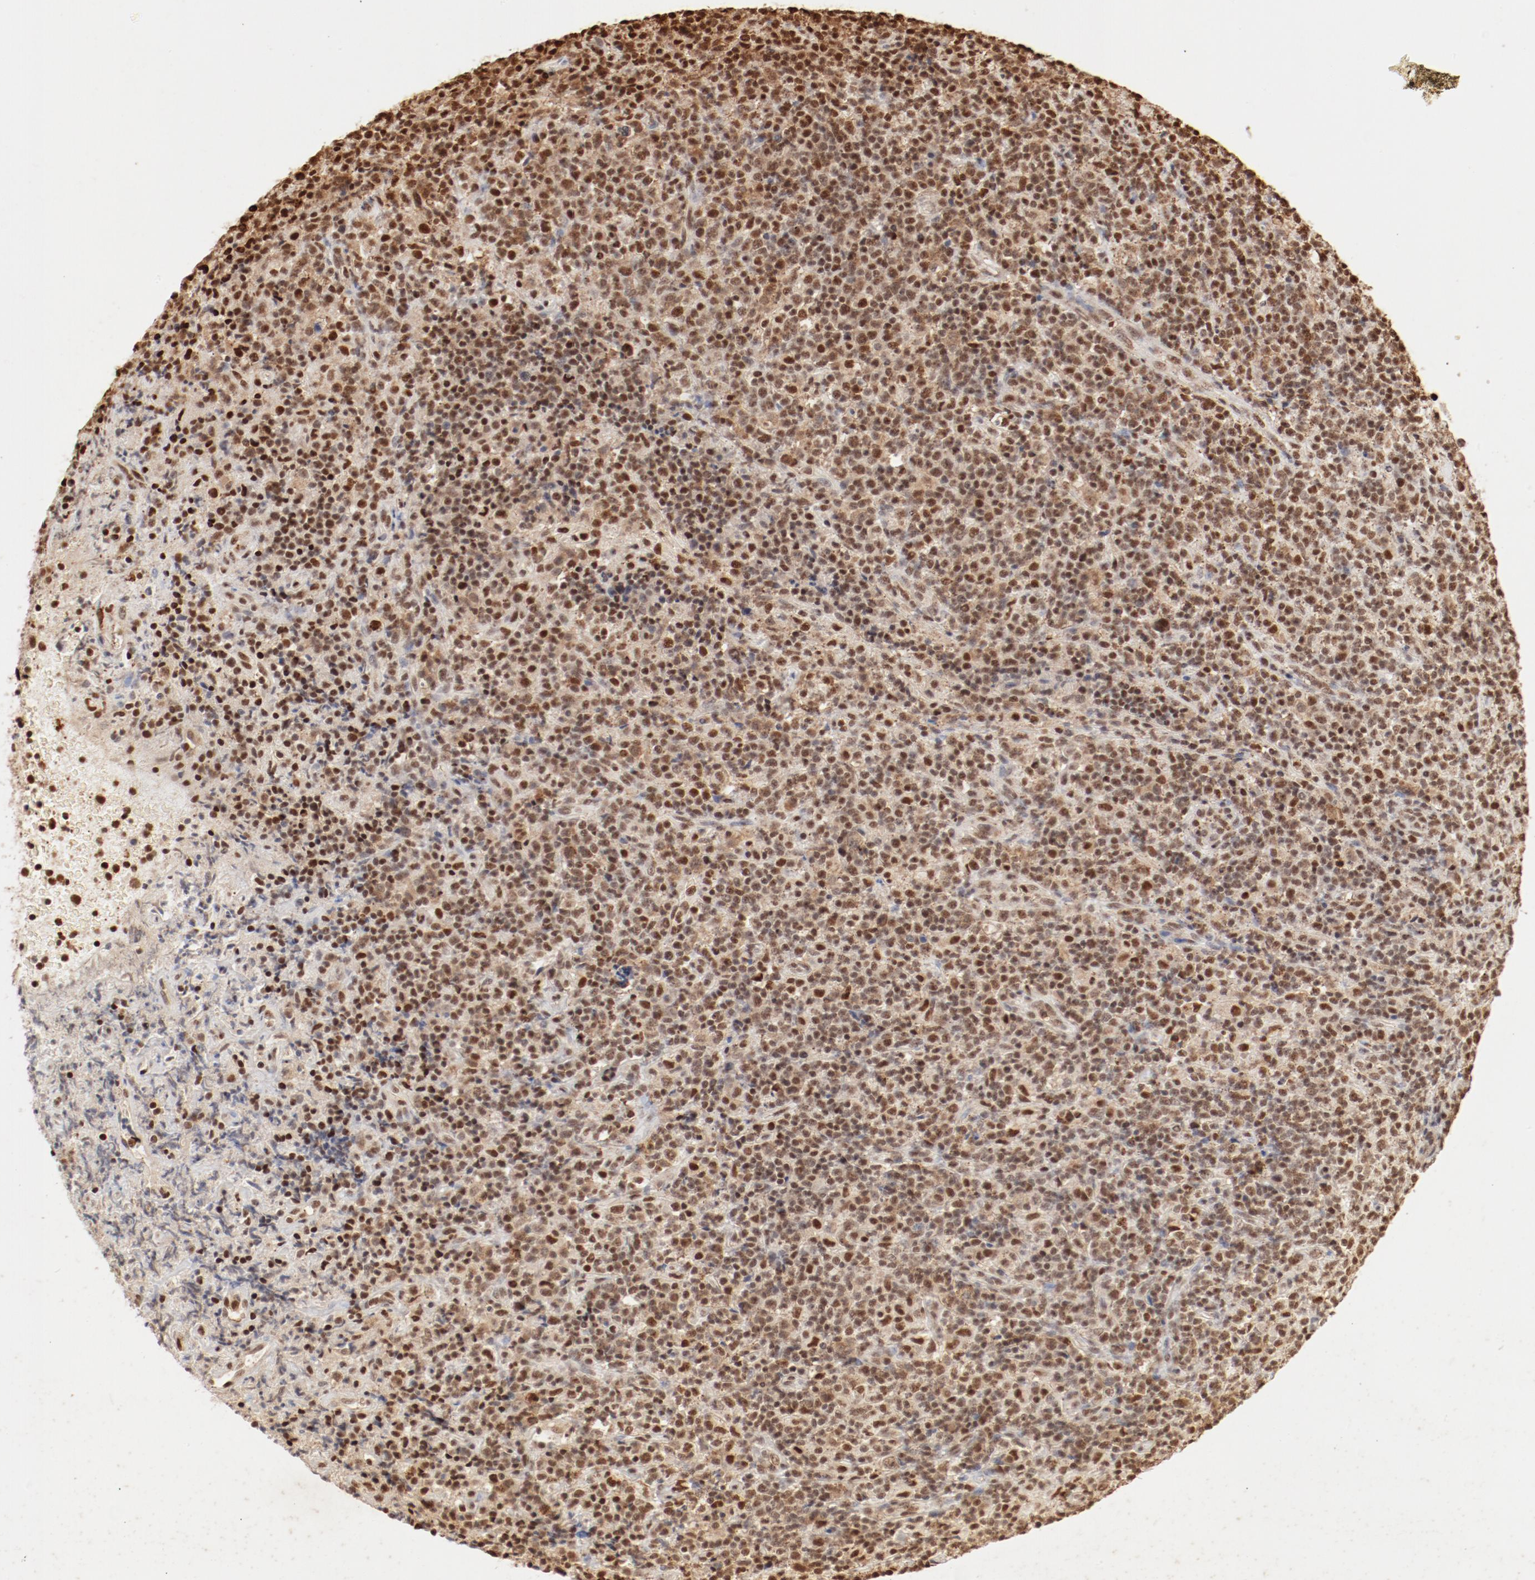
{"staining": {"intensity": "strong", "quantity": ">75%", "location": "cytoplasmic/membranous,nuclear"}, "tissue": "lymphoma", "cell_type": "Tumor cells", "image_type": "cancer", "snomed": [{"axis": "morphology", "description": "Hodgkin's disease, NOS"}, {"axis": "topography", "description": "Lymph node"}], "caption": "Lymphoma stained for a protein (brown) exhibits strong cytoplasmic/membranous and nuclear positive staining in about >75% of tumor cells.", "gene": "FAM50A", "patient": {"sex": "male", "age": 65}}